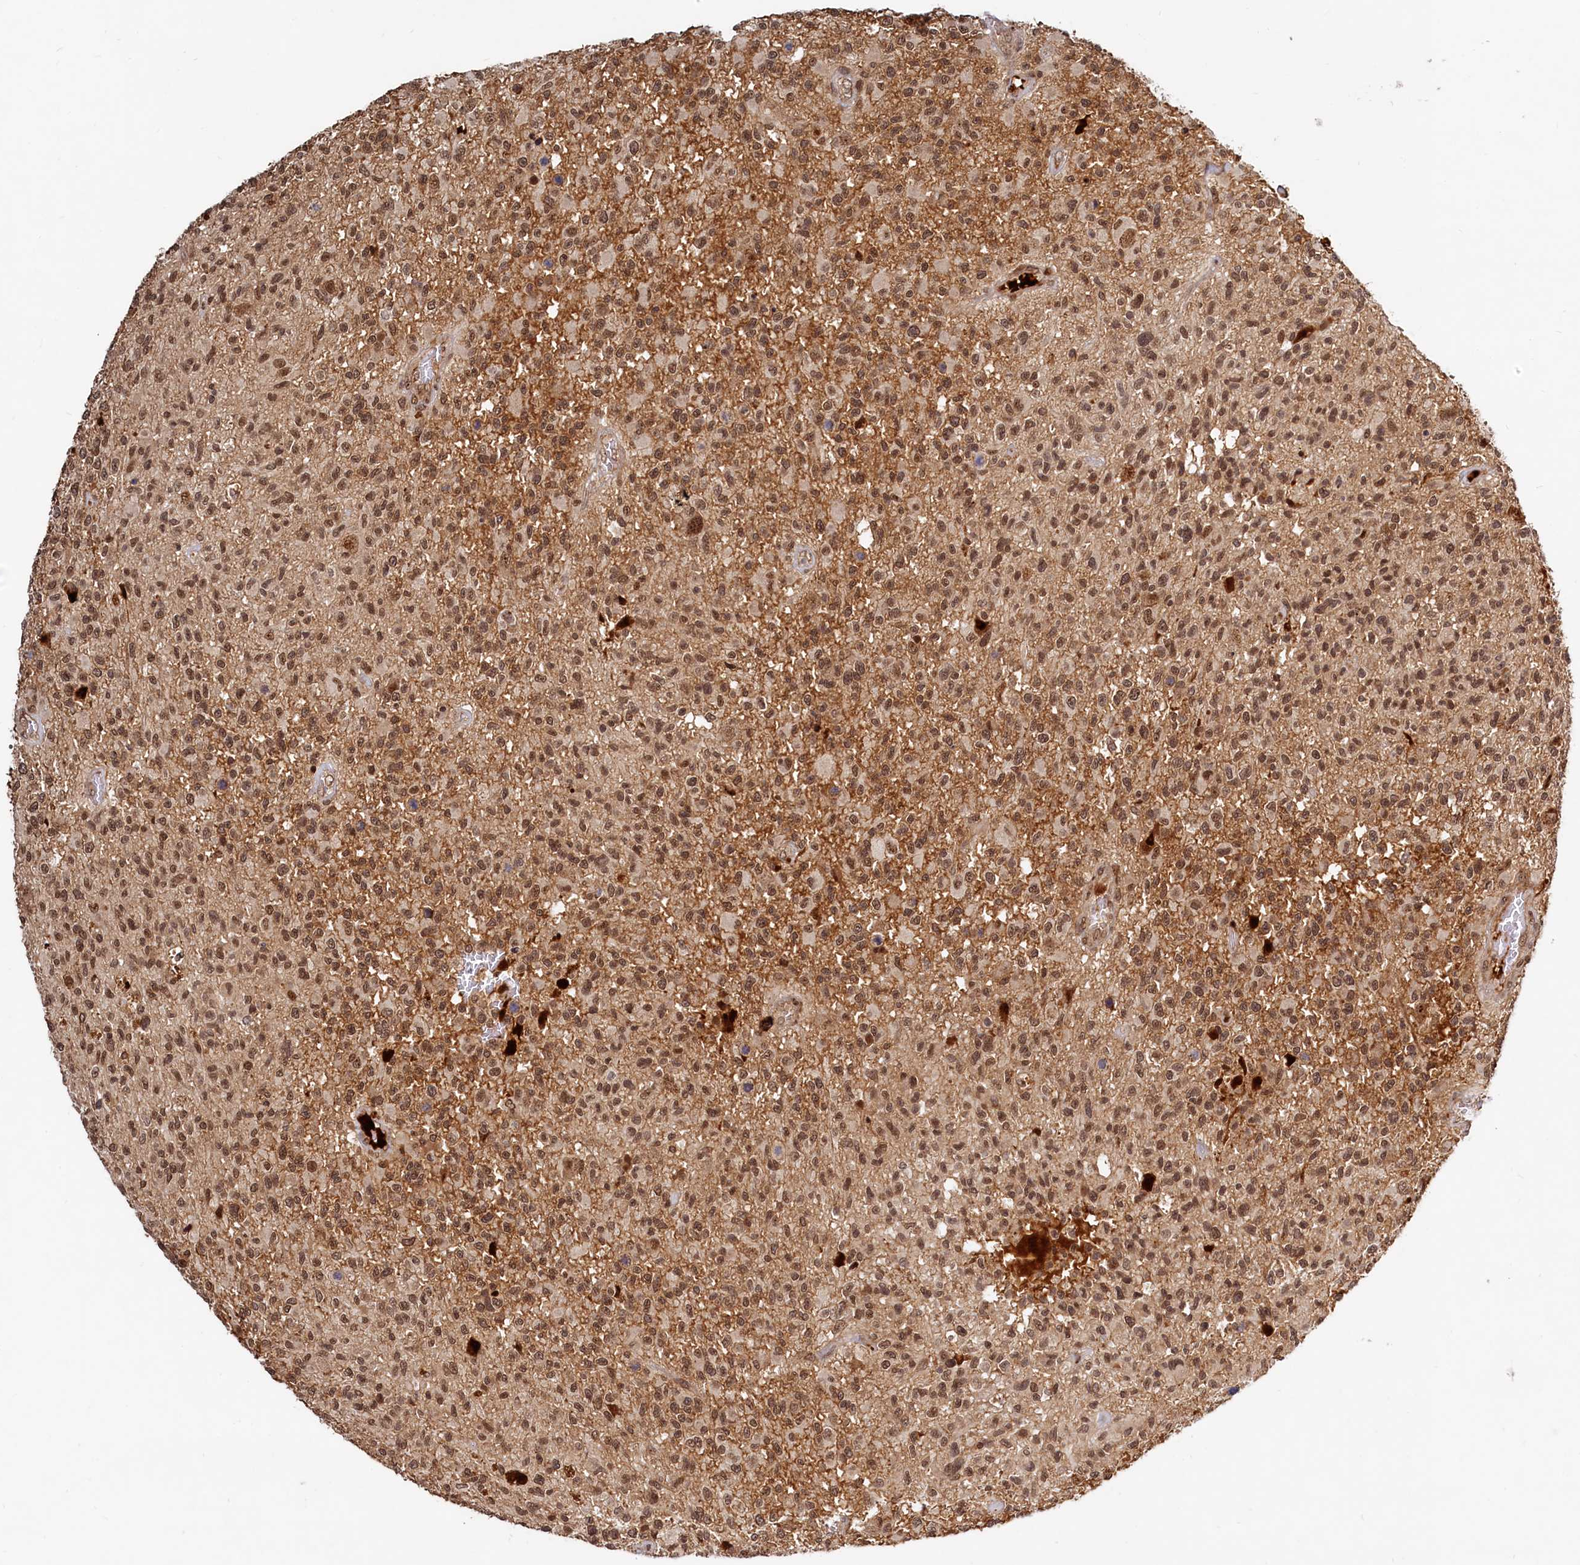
{"staining": {"intensity": "moderate", "quantity": ">75%", "location": "nuclear"}, "tissue": "glioma", "cell_type": "Tumor cells", "image_type": "cancer", "snomed": [{"axis": "morphology", "description": "Glioma, malignant, High grade"}, {"axis": "morphology", "description": "Glioblastoma, NOS"}, {"axis": "topography", "description": "Brain"}], "caption": "A brown stain labels moderate nuclear positivity of a protein in human glioma tumor cells.", "gene": "TRAPPC4", "patient": {"sex": "male", "age": 60}}